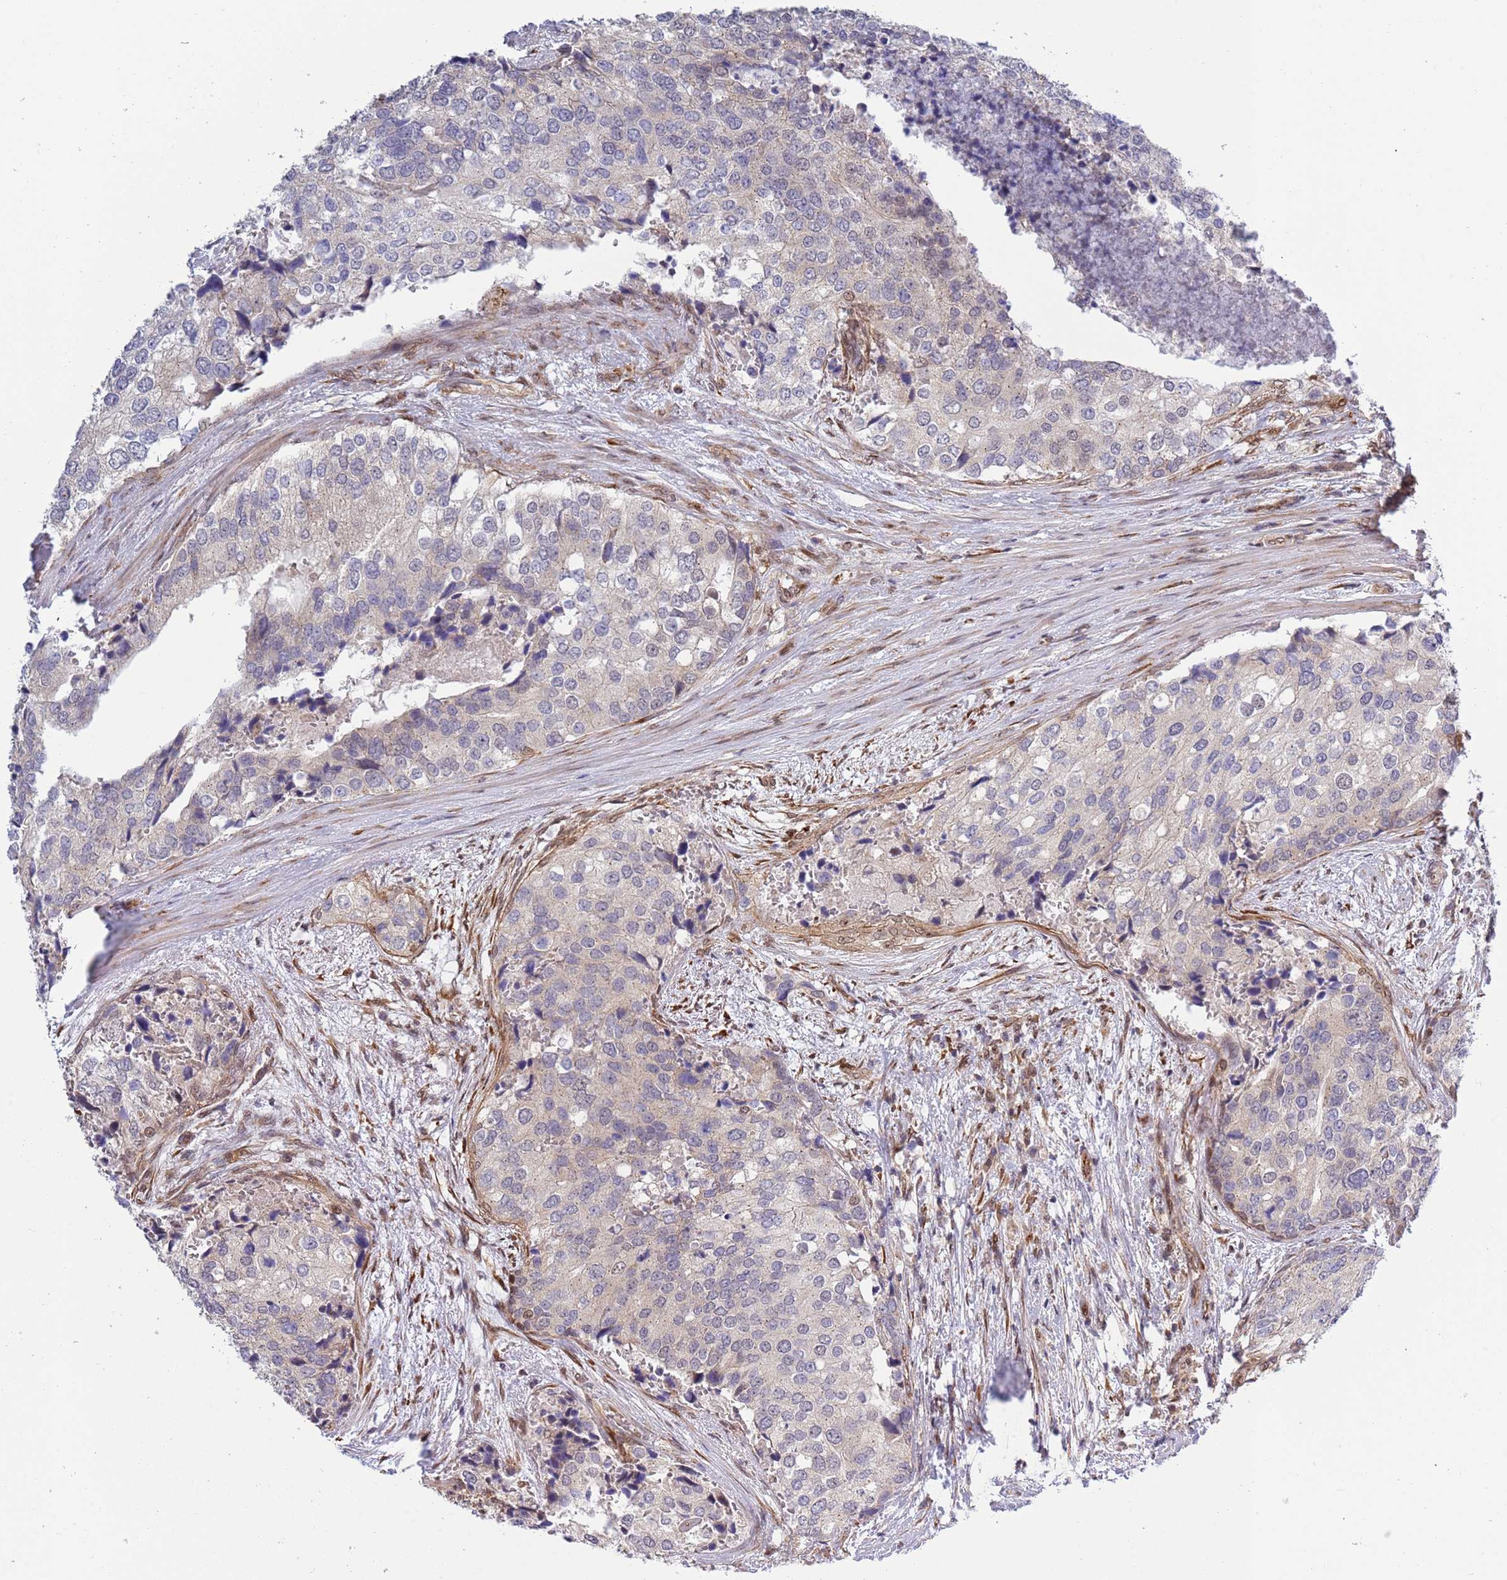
{"staining": {"intensity": "negative", "quantity": "none", "location": "none"}, "tissue": "prostate cancer", "cell_type": "Tumor cells", "image_type": "cancer", "snomed": [{"axis": "morphology", "description": "Adenocarcinoma, High grade"}, {"axis": "topography", "description": "Prostate"}], "caption": "Immunohistochemical staining of prostate cancer demonstrates no significant staining in tumor cells.", "gene": "TBX10", "patient": {"sex": "male", "age": 62}}